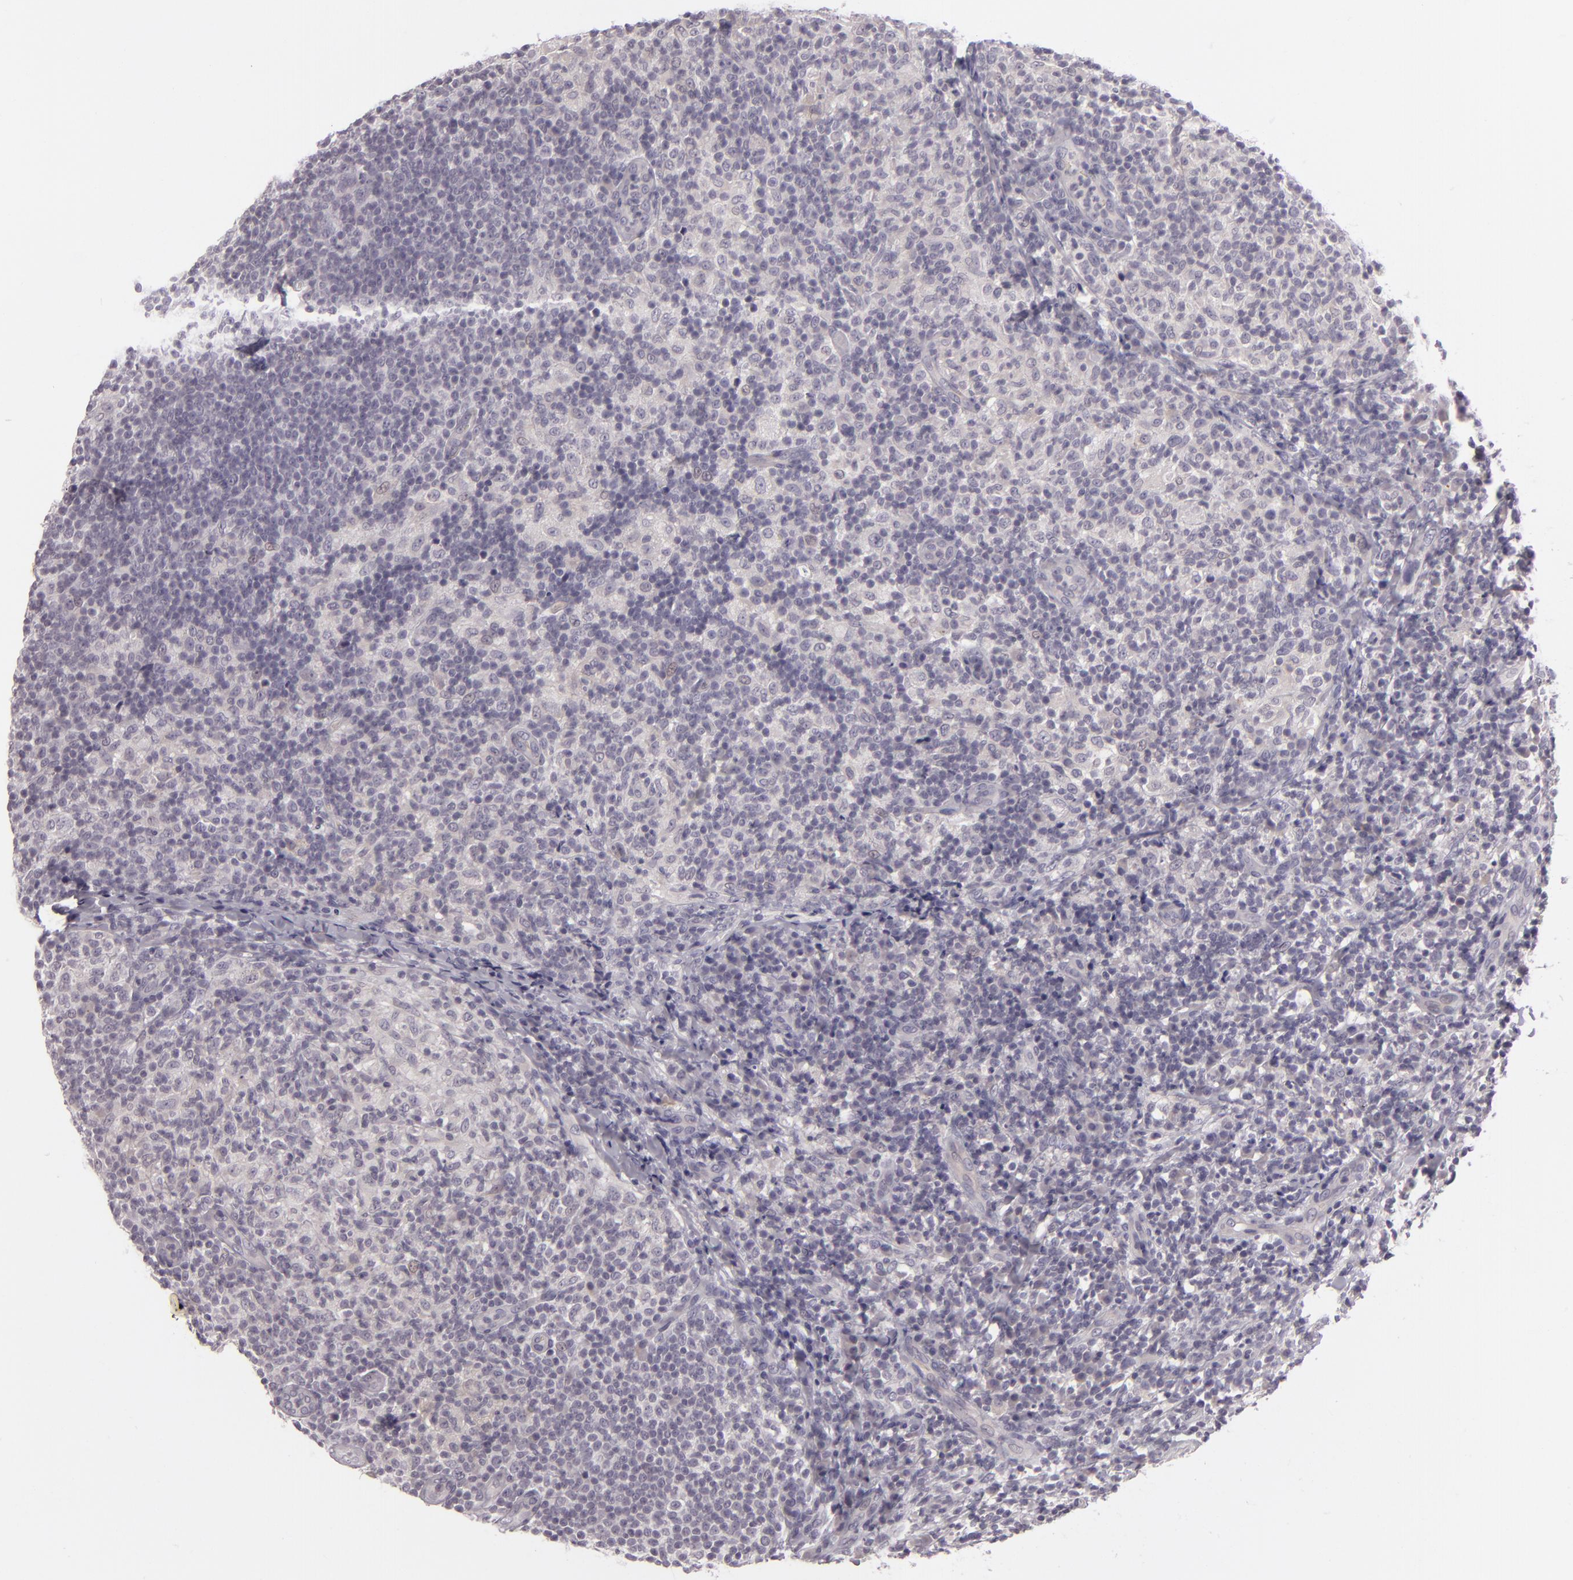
{"staining": {"intensity": "negative", "quantity": "none", "location": "none"}, "tissue": "lymph node", "cell_type": "Germinal center cells", "image_type": "normal", "snomed": [{"axis": "morphology", "description": "Normal tissue, NOS"}, {"axis": "morphology", "description": "Inflammation, NOS"}, {"axis": "topography", "description": "Lymph node"}], "caption": "Immunohistochemistry (IHC) micrograph of unremarkable lymph node: human lymph node stained with DAB (3,3'-diaminobenzidine) demonstrates no significant protein expression in germinal center cells.", "gene": "EGFL6", "patient": {"sex": "male", "age": 46}}